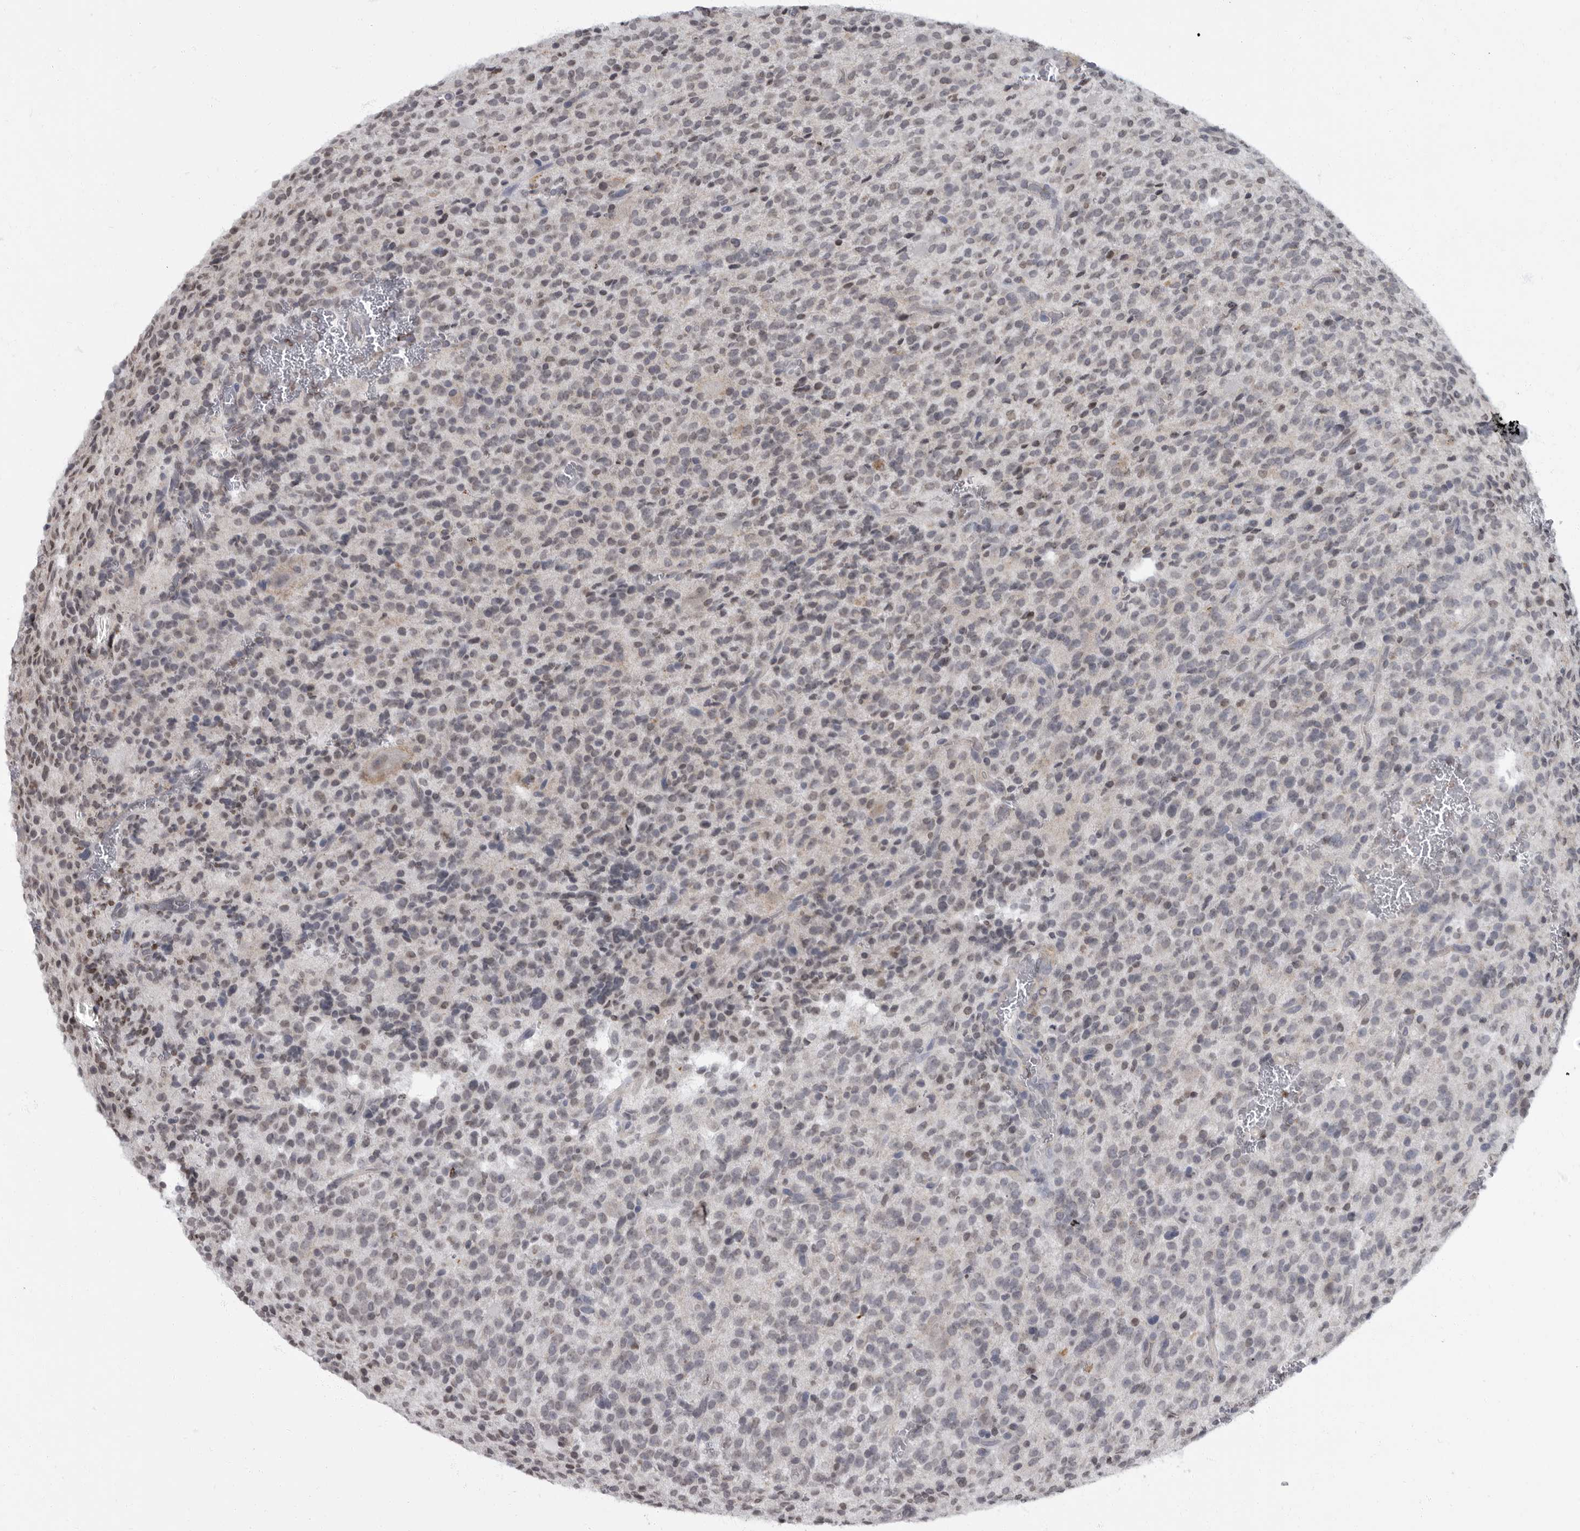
{"staining": {"intensity": "weak", "quantity": "25%-75%", "location": "nuclear"}, "tissue": "glioma", "cell_type": "Tumor cells", "image_type": "cancer", "snomed": [{"axis": "morphology", "description": "Glioma, malignant, High grade"}, {"axis": "topography", "description": "Brain"}], "caption": "High-magnification brightfield microscopy of malignant glioma (high-grade) stained with DAB (brown) and counterstained with hematoxylin (blue). tumor cells exhibit weak nuclear expression is seen in about25%-75% of cells.", "gene": "EVI5", "patient": {"sex": "male", "age": 34}}